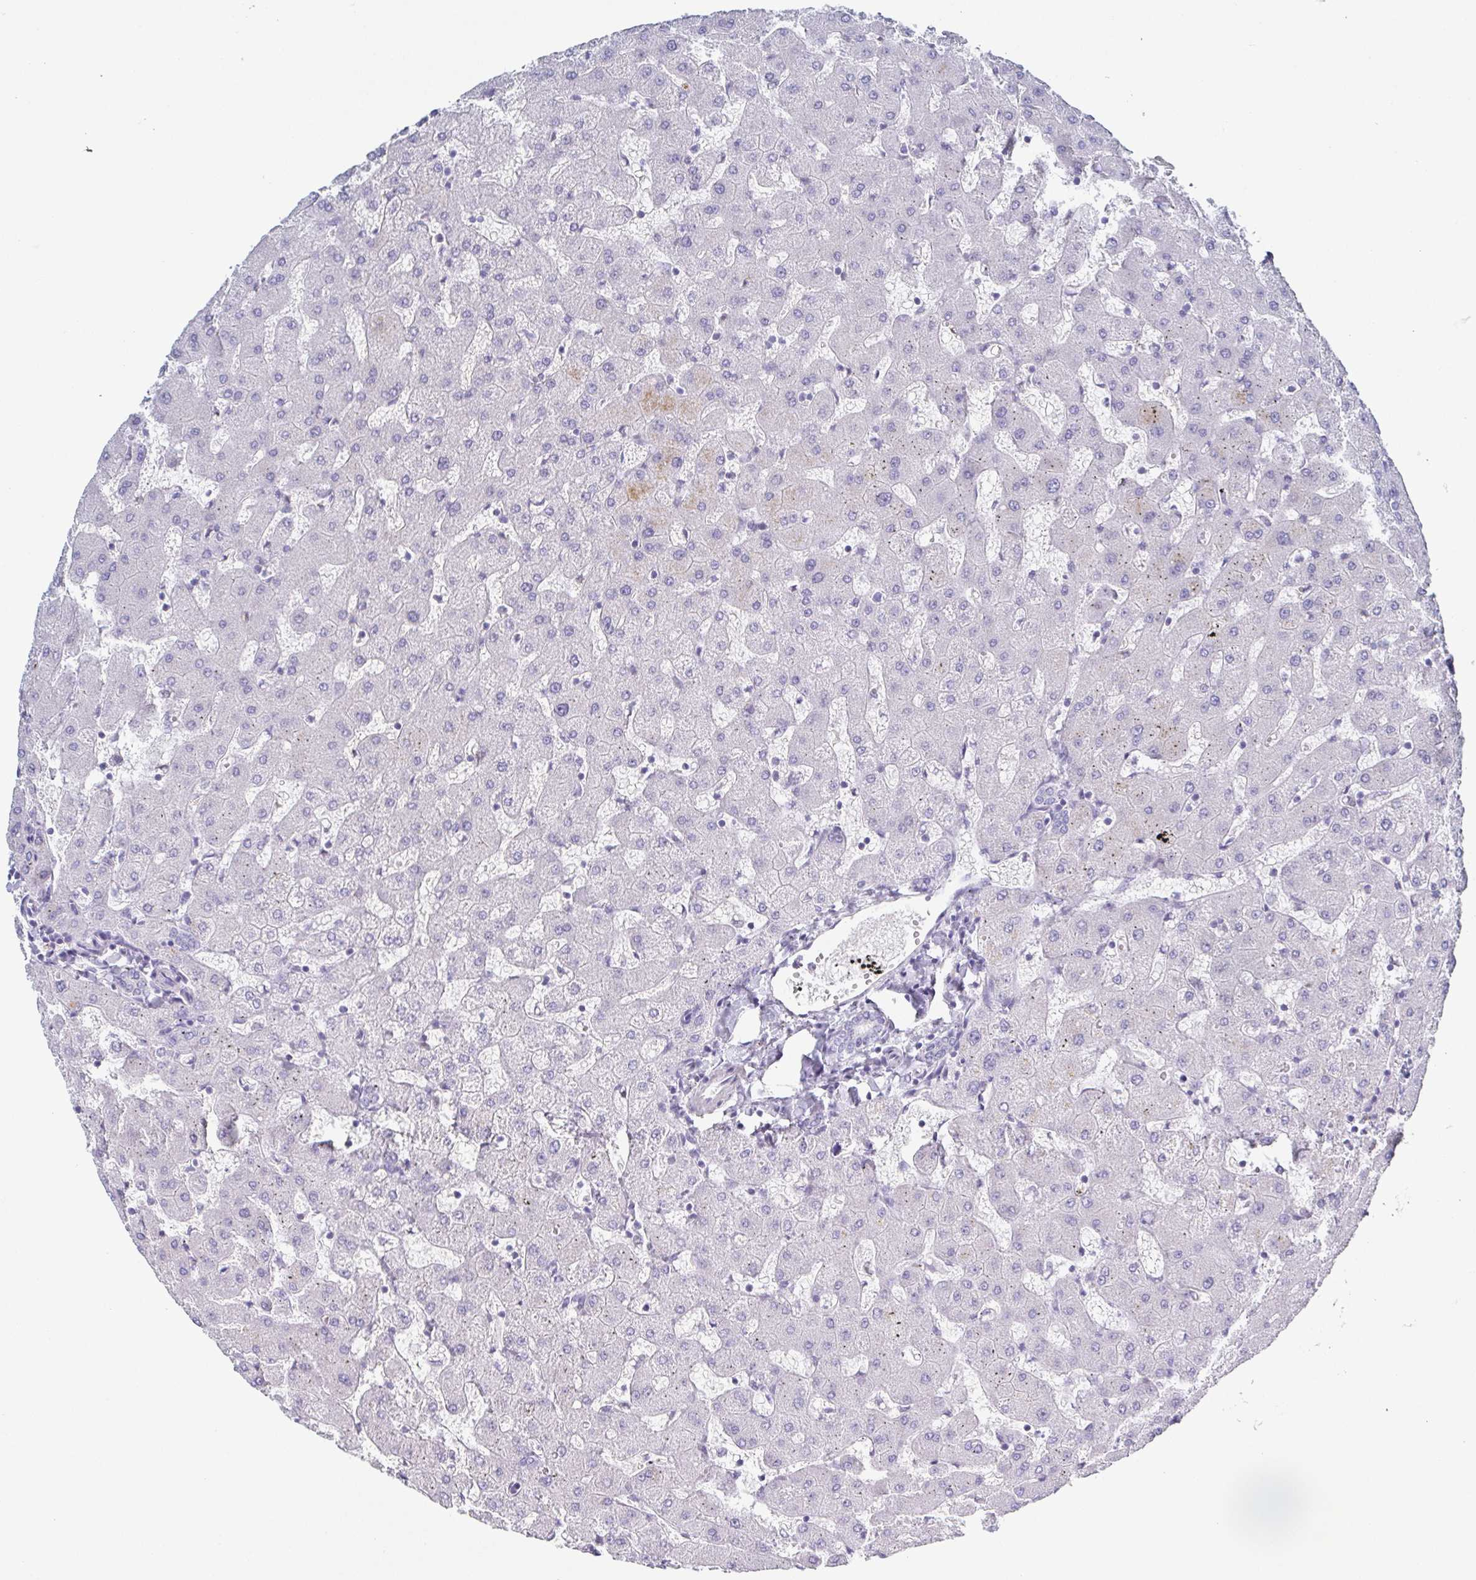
{"staining": {"intensity": "negative", "quantity": "none", "location": "none"}, "tissue": "liver", "cell_type": "Cholangiocytes", "image_type": "normal", "snomed": [{"axis": "morphology", "description": "Normal tissue, NOS"}, {"axis": "topography", "description": "Liver"}], "caption": "Immunohistochemistry photomicrograph of normal liver stained for a protein (brown), which shows no staining in cholangiocytes.", "gene": "HTR2A", "patient": {"sex": "female", "age": 63}}